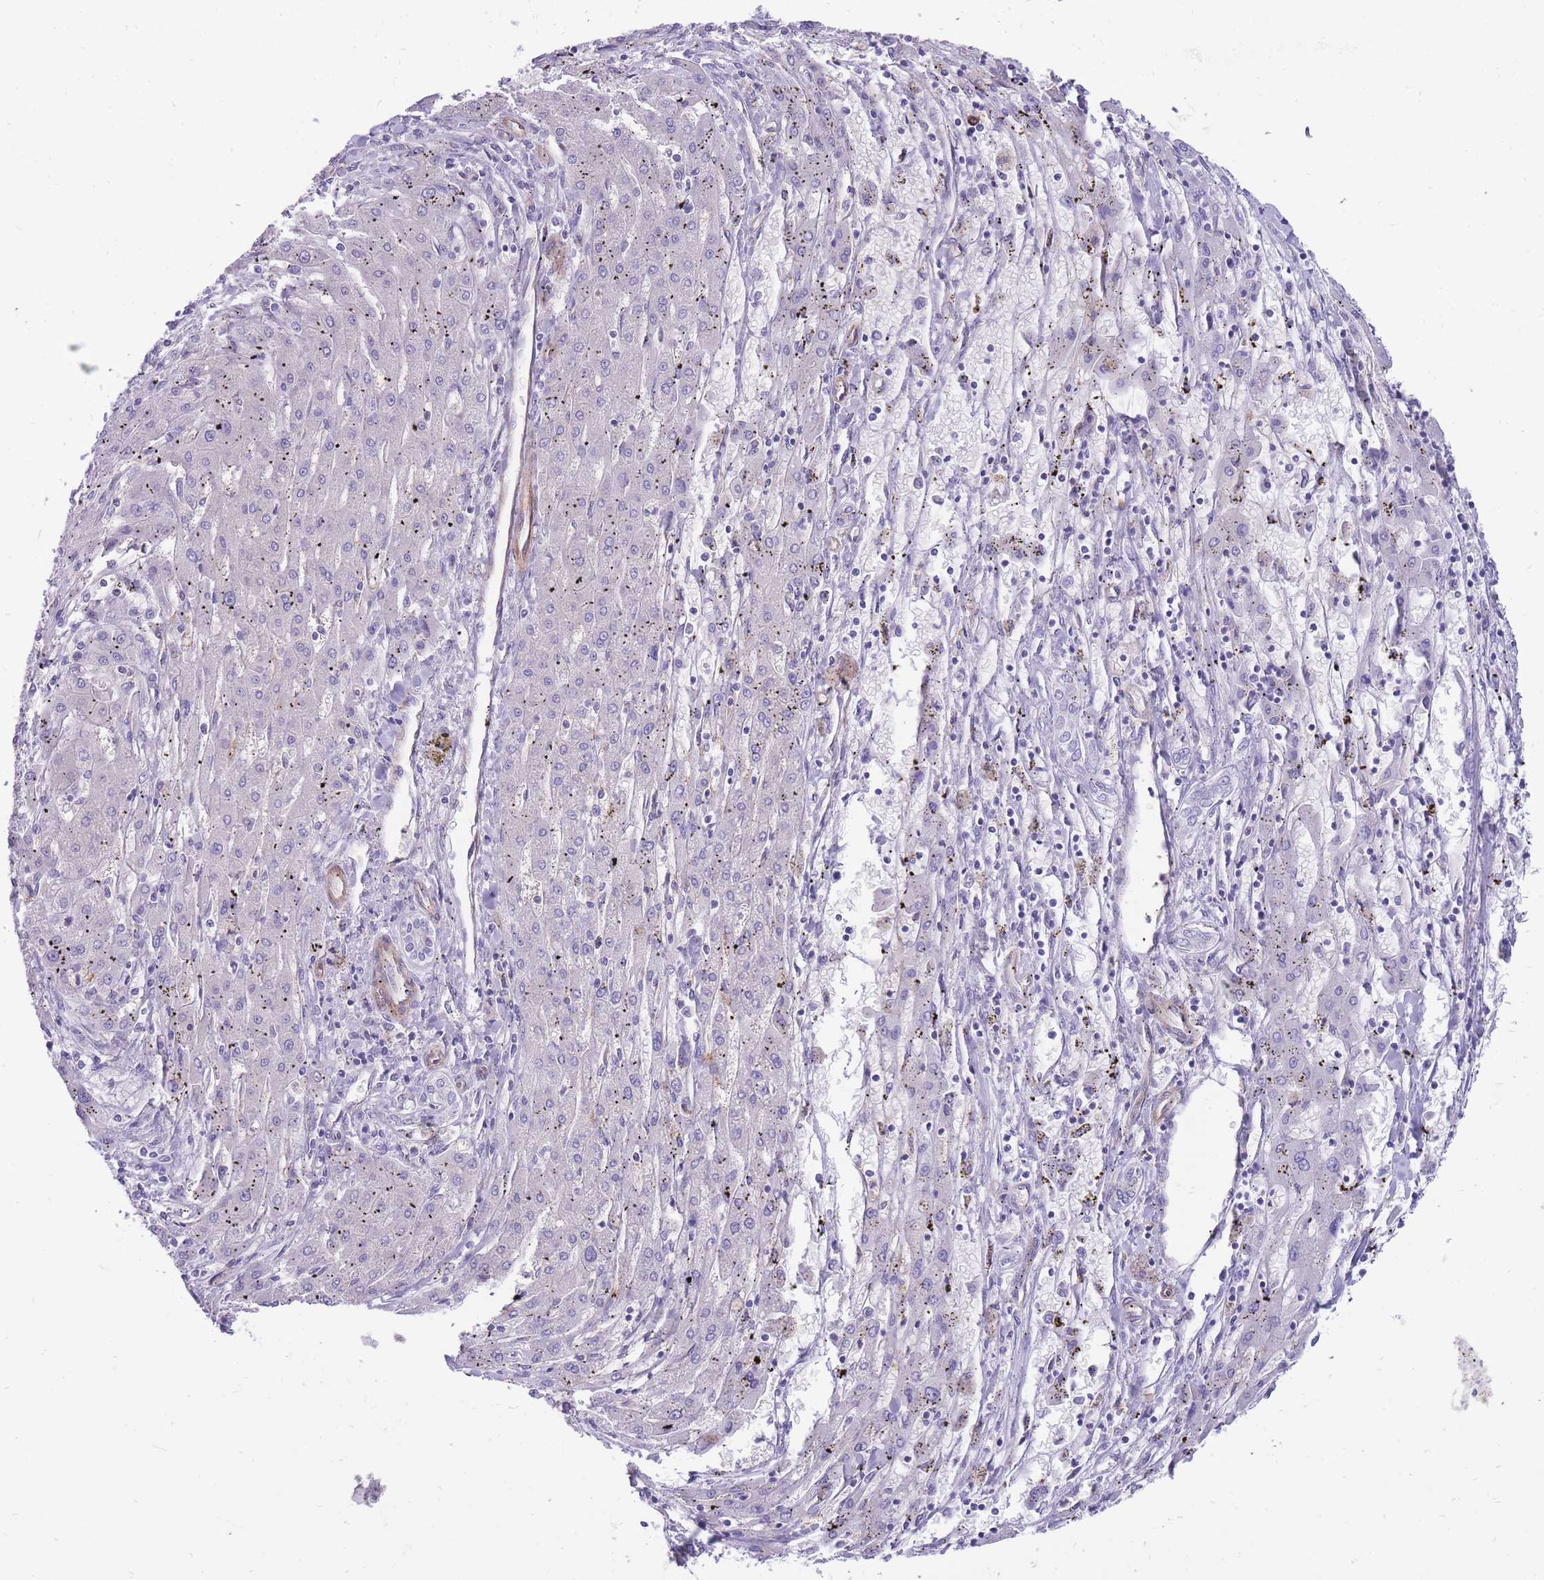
{"staining": {"intensity": "negative", "quantity": "none", "location": "none"}, "tissue": "liver cancer", "cell_type": "Tumor cells", "image_type": "cancer", "snomed": [{"axis": "morphology", "description": "Carcinoma, Hepatocellular, NOS"}, {"axis": "topography", "description": "Liver"}], "caption": "An immunohistochemistry micrograph of liver cancer is shown. There is no staining in tumor cells of liver cancer.", "gene": "RGS11", "patient": {"sex": "male", "age": 72}}